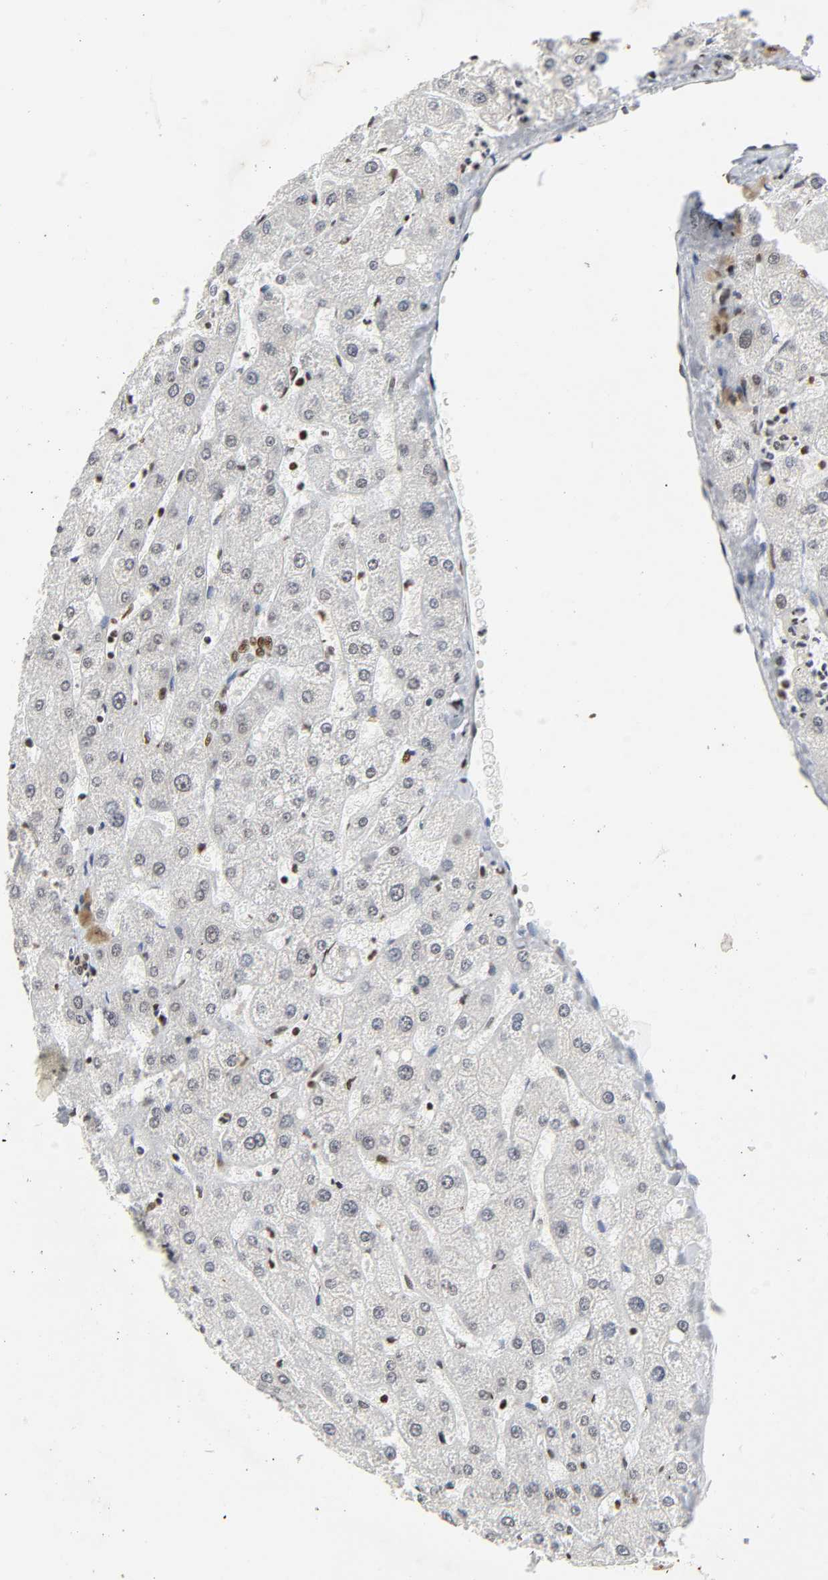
{"staining": {"intensity": "strong", "quantity": ">75%", "location": "cytoplasmic/membranous,nuclear"}, "tissue": "liver", "cell_type": "Cholangiocytes", "image_type": "normal", "snomed": [{"axis": "morphology", "description": "Normal tissue, NOS"}, {"axis": "topography", "description": "Liver"}], "caption": "The immunohistochemical stain highlights strong cytoplasmic/membranous,nuclear staining in cholangiocytes of unremarkable liver. Nuclei are stained in blue.", "gene": "HNRNPC", "patient": {"sex": "male", "age": 67}}